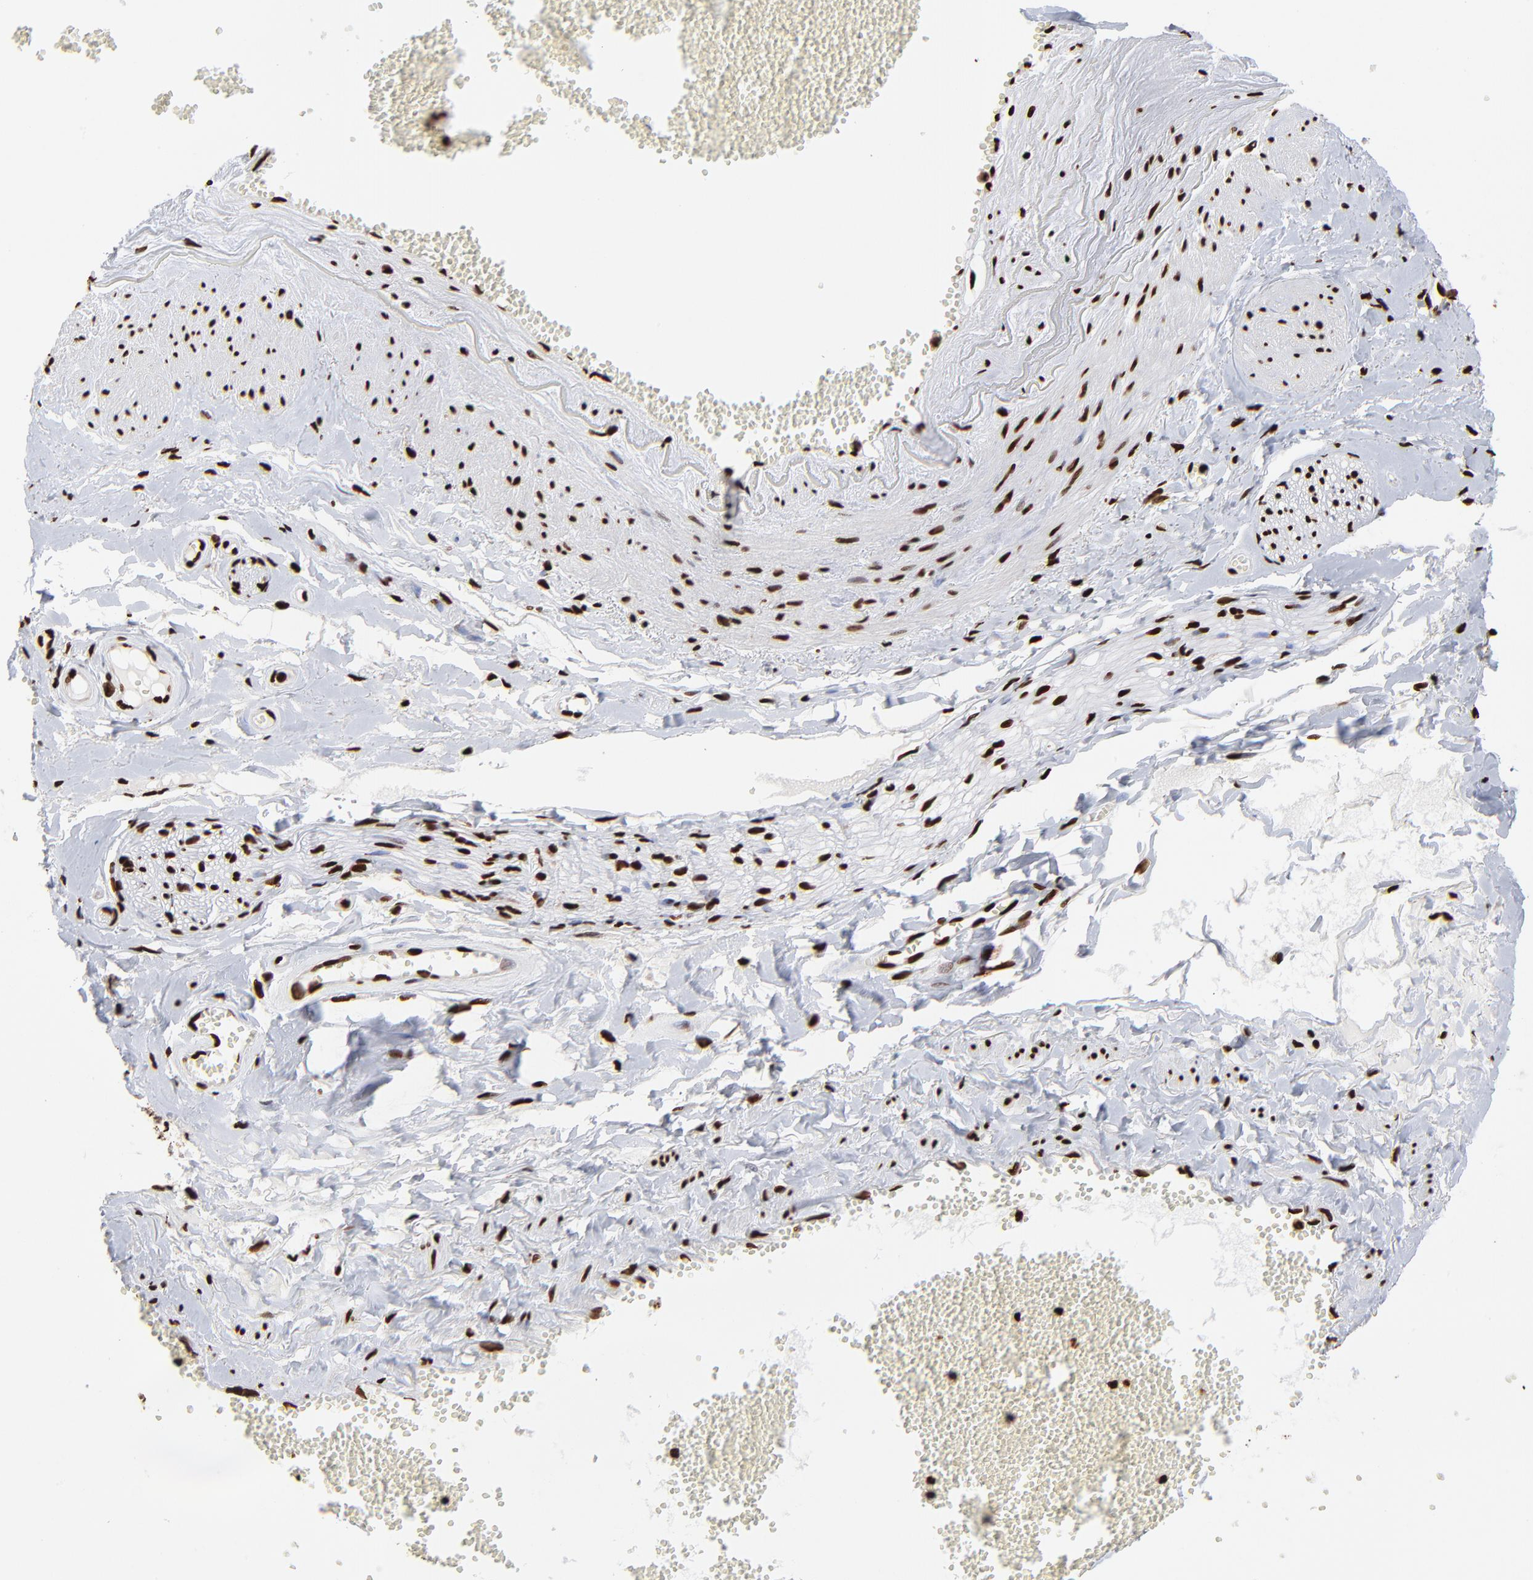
{"staining": {"intensity": "strong", "quantity": ">75%", "location": "nuclear"}, "tissue": "adipose tissue", "cell_type": "Adipocytes", "image_type": "normal", "snomed": [{"axis": "morphology", "description": "Normal tissue, NOS"}, {"axis": "morphology", "description": "Inflammation, NOS"}, {"axis": "topography", "description": "Salivary gland"}, {"axis": "topography", "description": "Peripheral nerve tissue"}], "caption": "Immunohistochemistry (IHC) (DAB) staining of normal human adipose tissue demonstrates strong nuclear protein positivity in about >75% of adipocytes. The staining was performed using DAB, with brown indicating positive protein expression. Nuclei are stained blue with hematoxylin.", "gene": "ZNF544", "patient": {"sex": "female", "age": 75}}